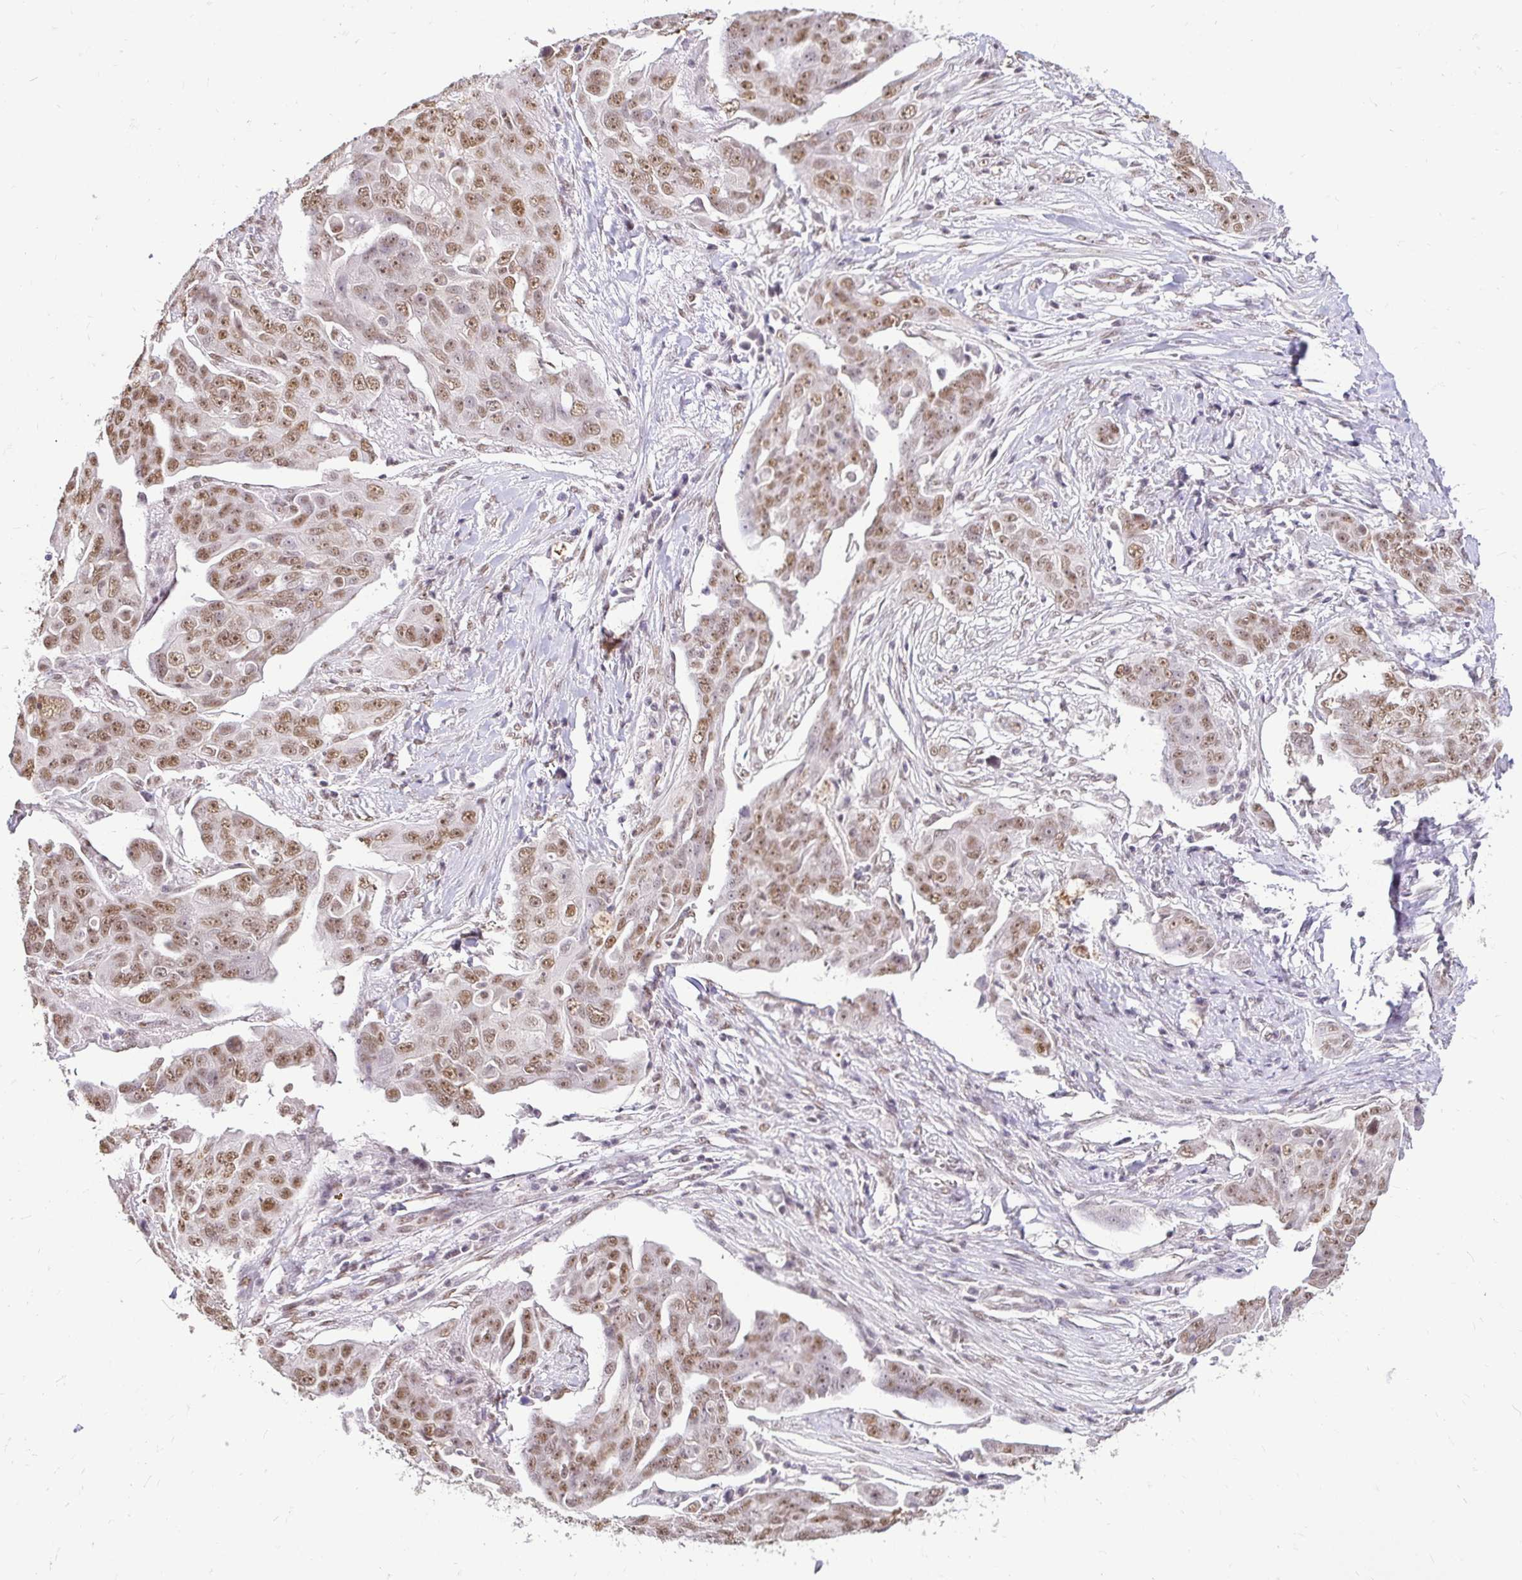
{"staining": {"intensity": "moderate", "quantity": ">75%", "location": "nuclear"}, "tissue": "ovarian cancer", "cell_type": "Tumor cells", "image_type": "cancer", "snomed": [{"axis": "morphology", "description": "Carcinoma, endometroid"}, {"axis": "topography", "description": "Ovary"}], "caption": "Human ovarian cancer stained with a brown dye exhibits moderate nuclear positive positivity in about >75% of tumor cells.", "gene": "RIMS4", "patient": {"sex": "female", "age": 70}}